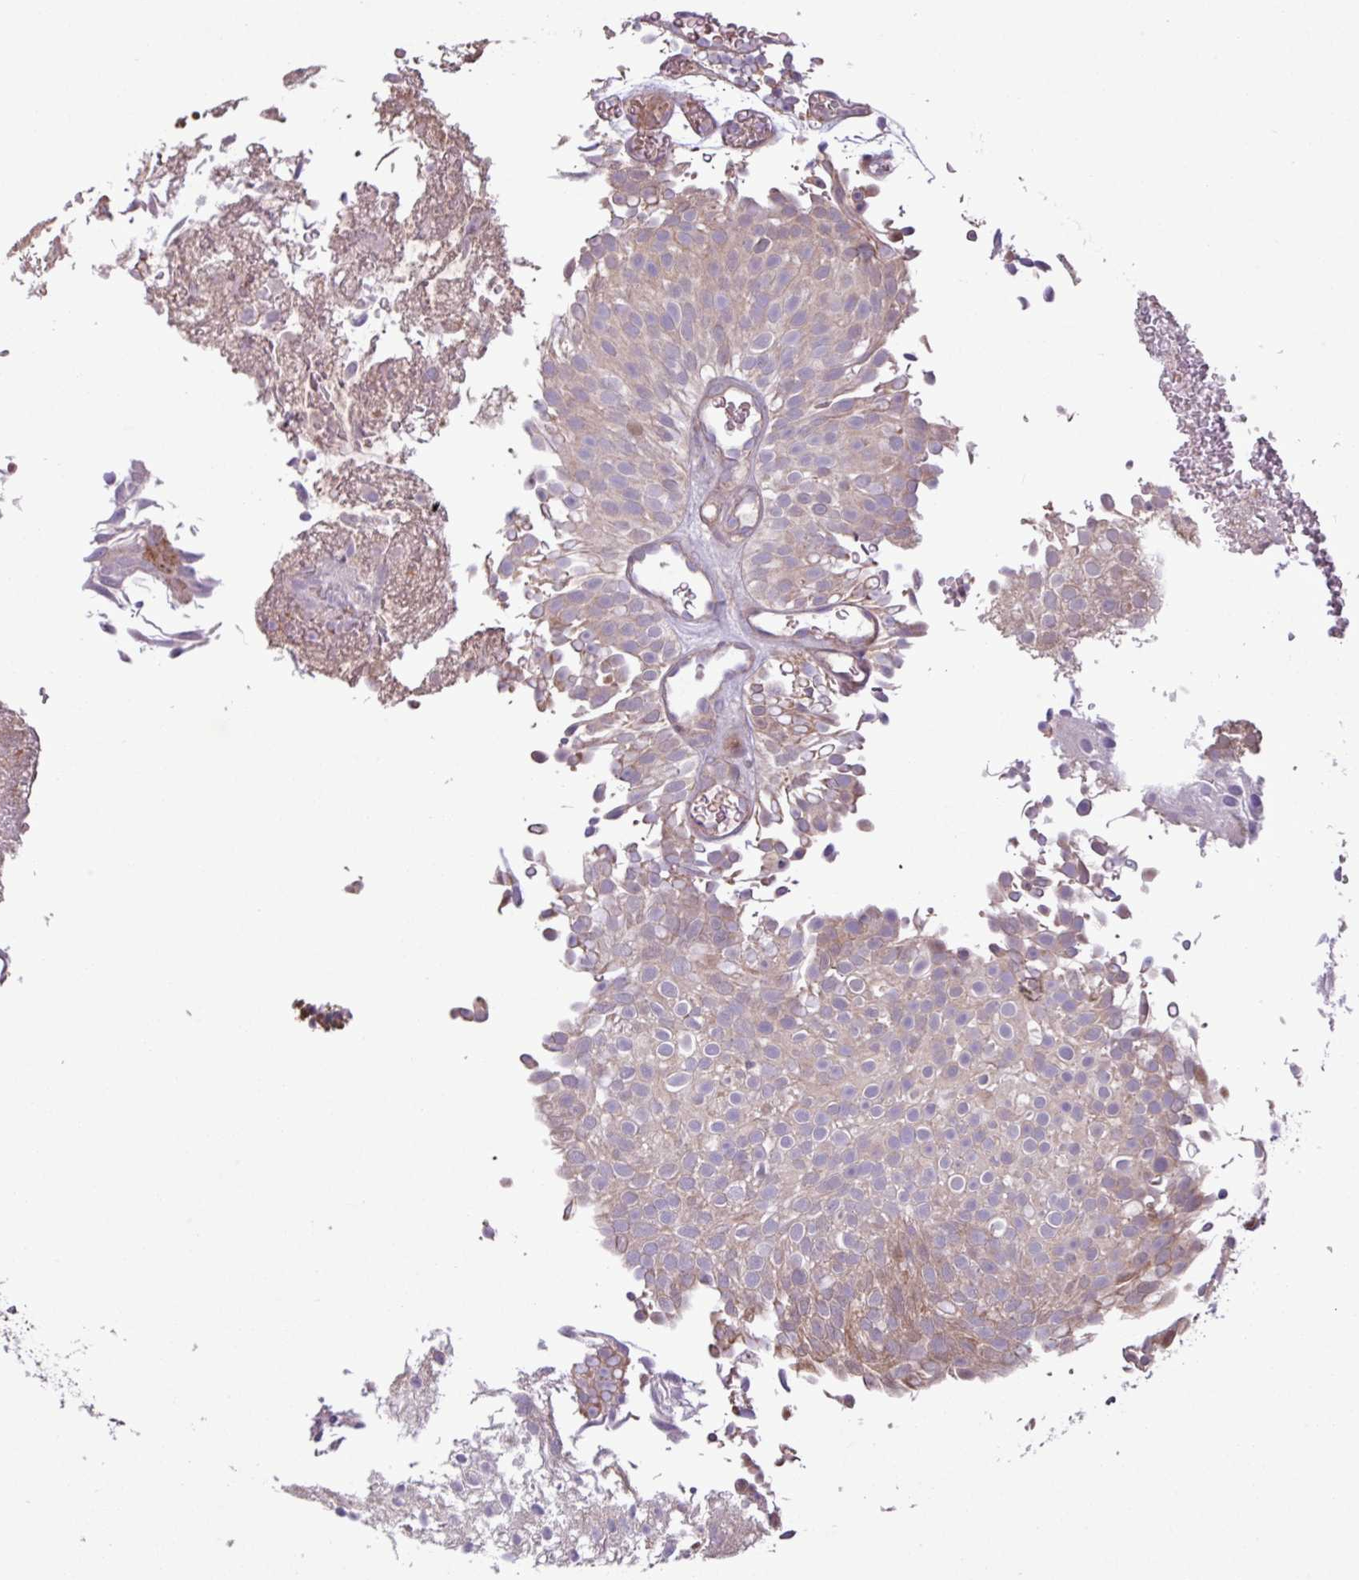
{"staining": {"intensity": "weak", "quantity": "<25%", "location": "cytoplasmic/membranous"}, "tissue": "urothelial cancer", "cell_type": "Tumor cells", "image_type": "cancer", "snomed": [{"axis": "morphology", "description": "Urothelial carcinoma, Low grade"}, {"axis": "topography", "description": "Urinary bladder"}], "caption": "Urothelial cancer stained for a protein using immunohistochemistry (IHC) reveals no expression tumor cells.", "gene": "PDPR", "patient": {"sex": "male", "age": 78}}